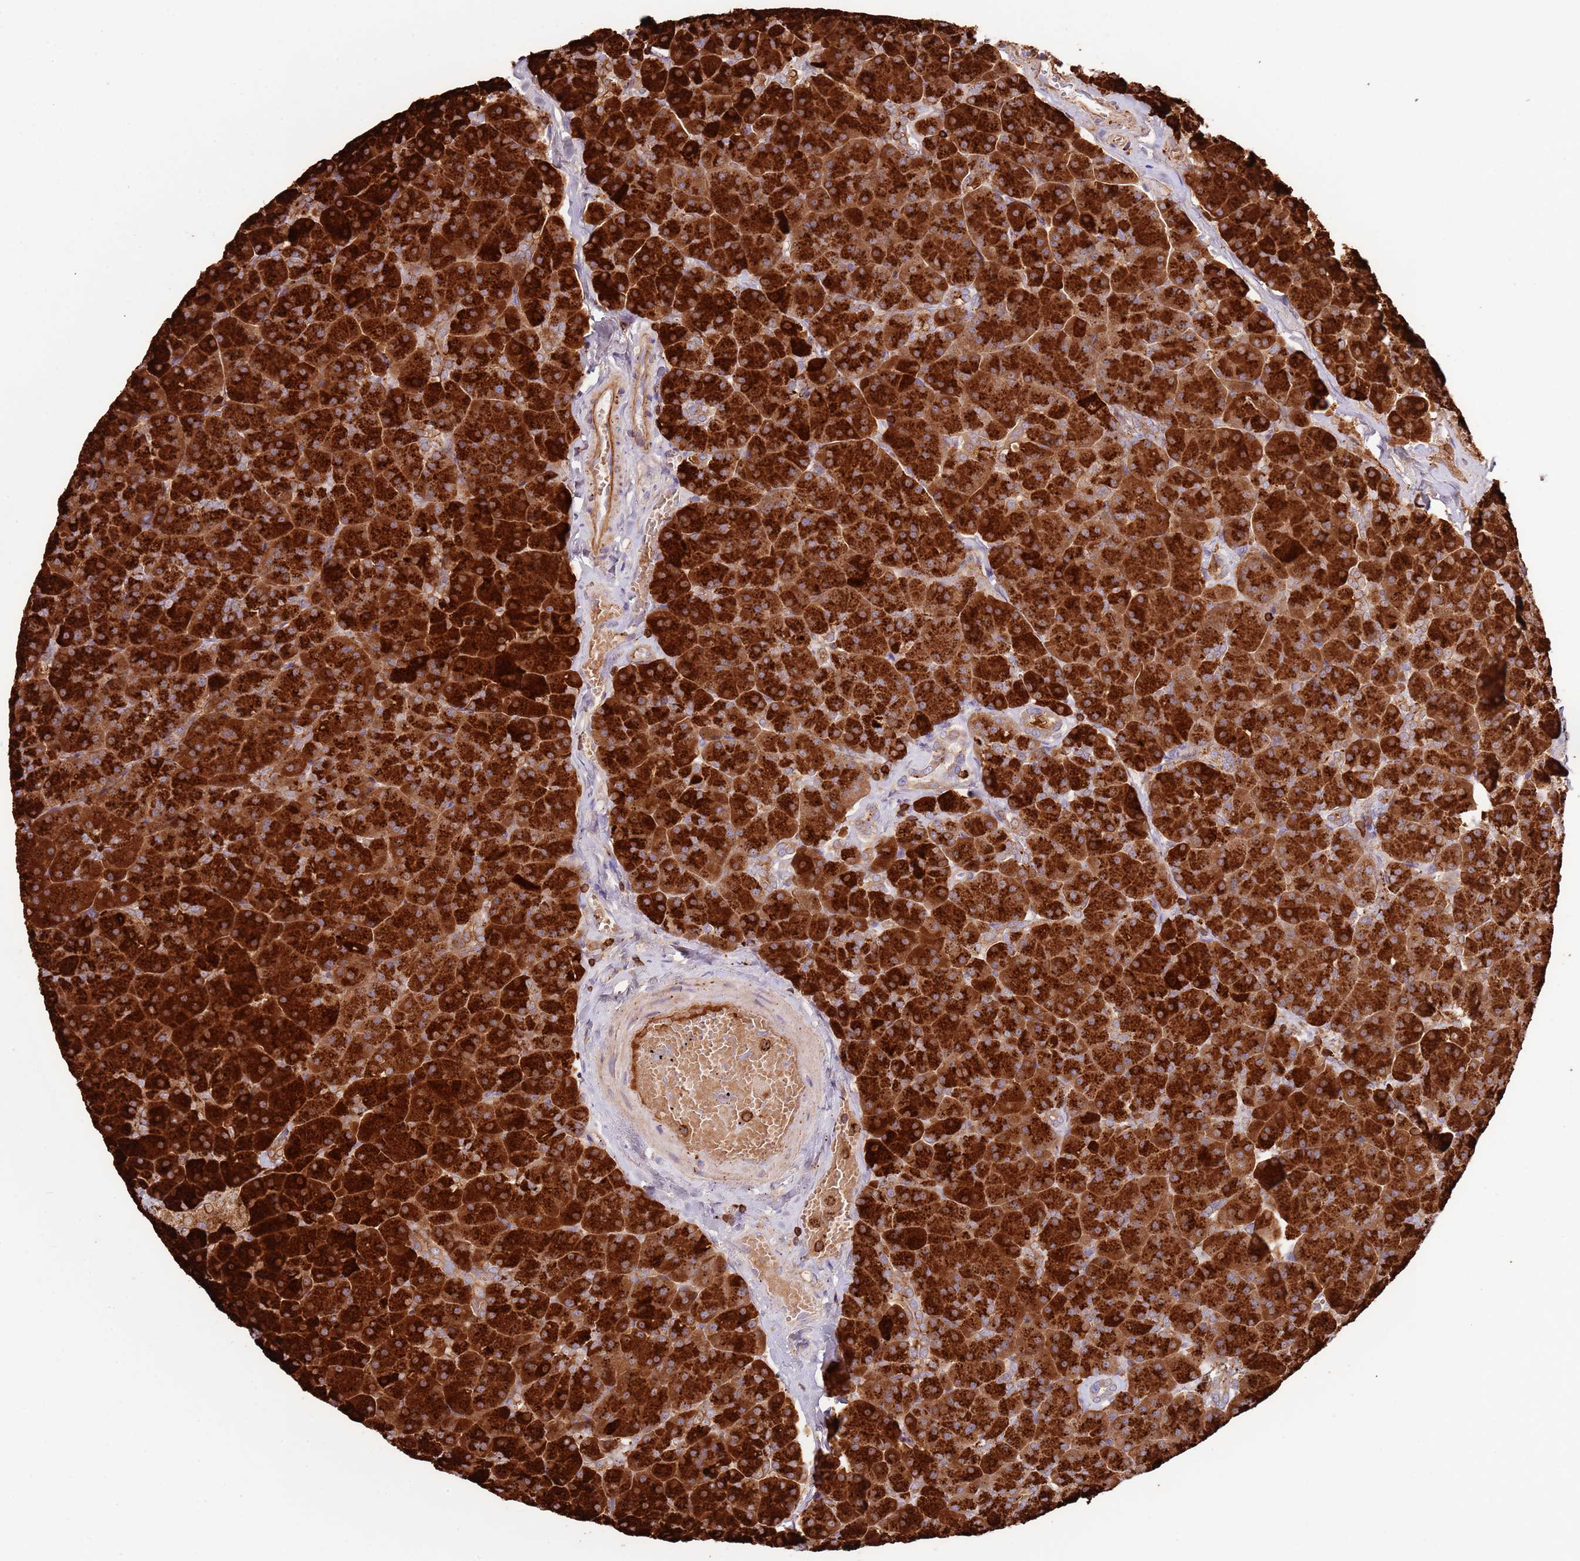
{"staining": {"intensity": "strong", "quantity": ">75%", "location": "cytoplasmic/membranous"}, "tissue": "pancreas", "cell_type": "Exocrine glandular cells", "image_type": "normal", "snomed": [{"axis": "morphology", "description": "Normal tissue, NOS"}, {"axis": "topography", "description": "Pancreas"}, {"axis": "topography", "description": "Peripheral nerve tissue"}], "caption": "Protein expression analysis of benign pancreas exhibits strong cytoplasmic/membranous positivity in approximately >75% of exocrine glandular cells. (DAB (3,3'-diaminobenzidine) IHC with brightfield microscopy, high magnification).", "gene": "TTPAL", "patient": {"sex": "male", "age": 54}}